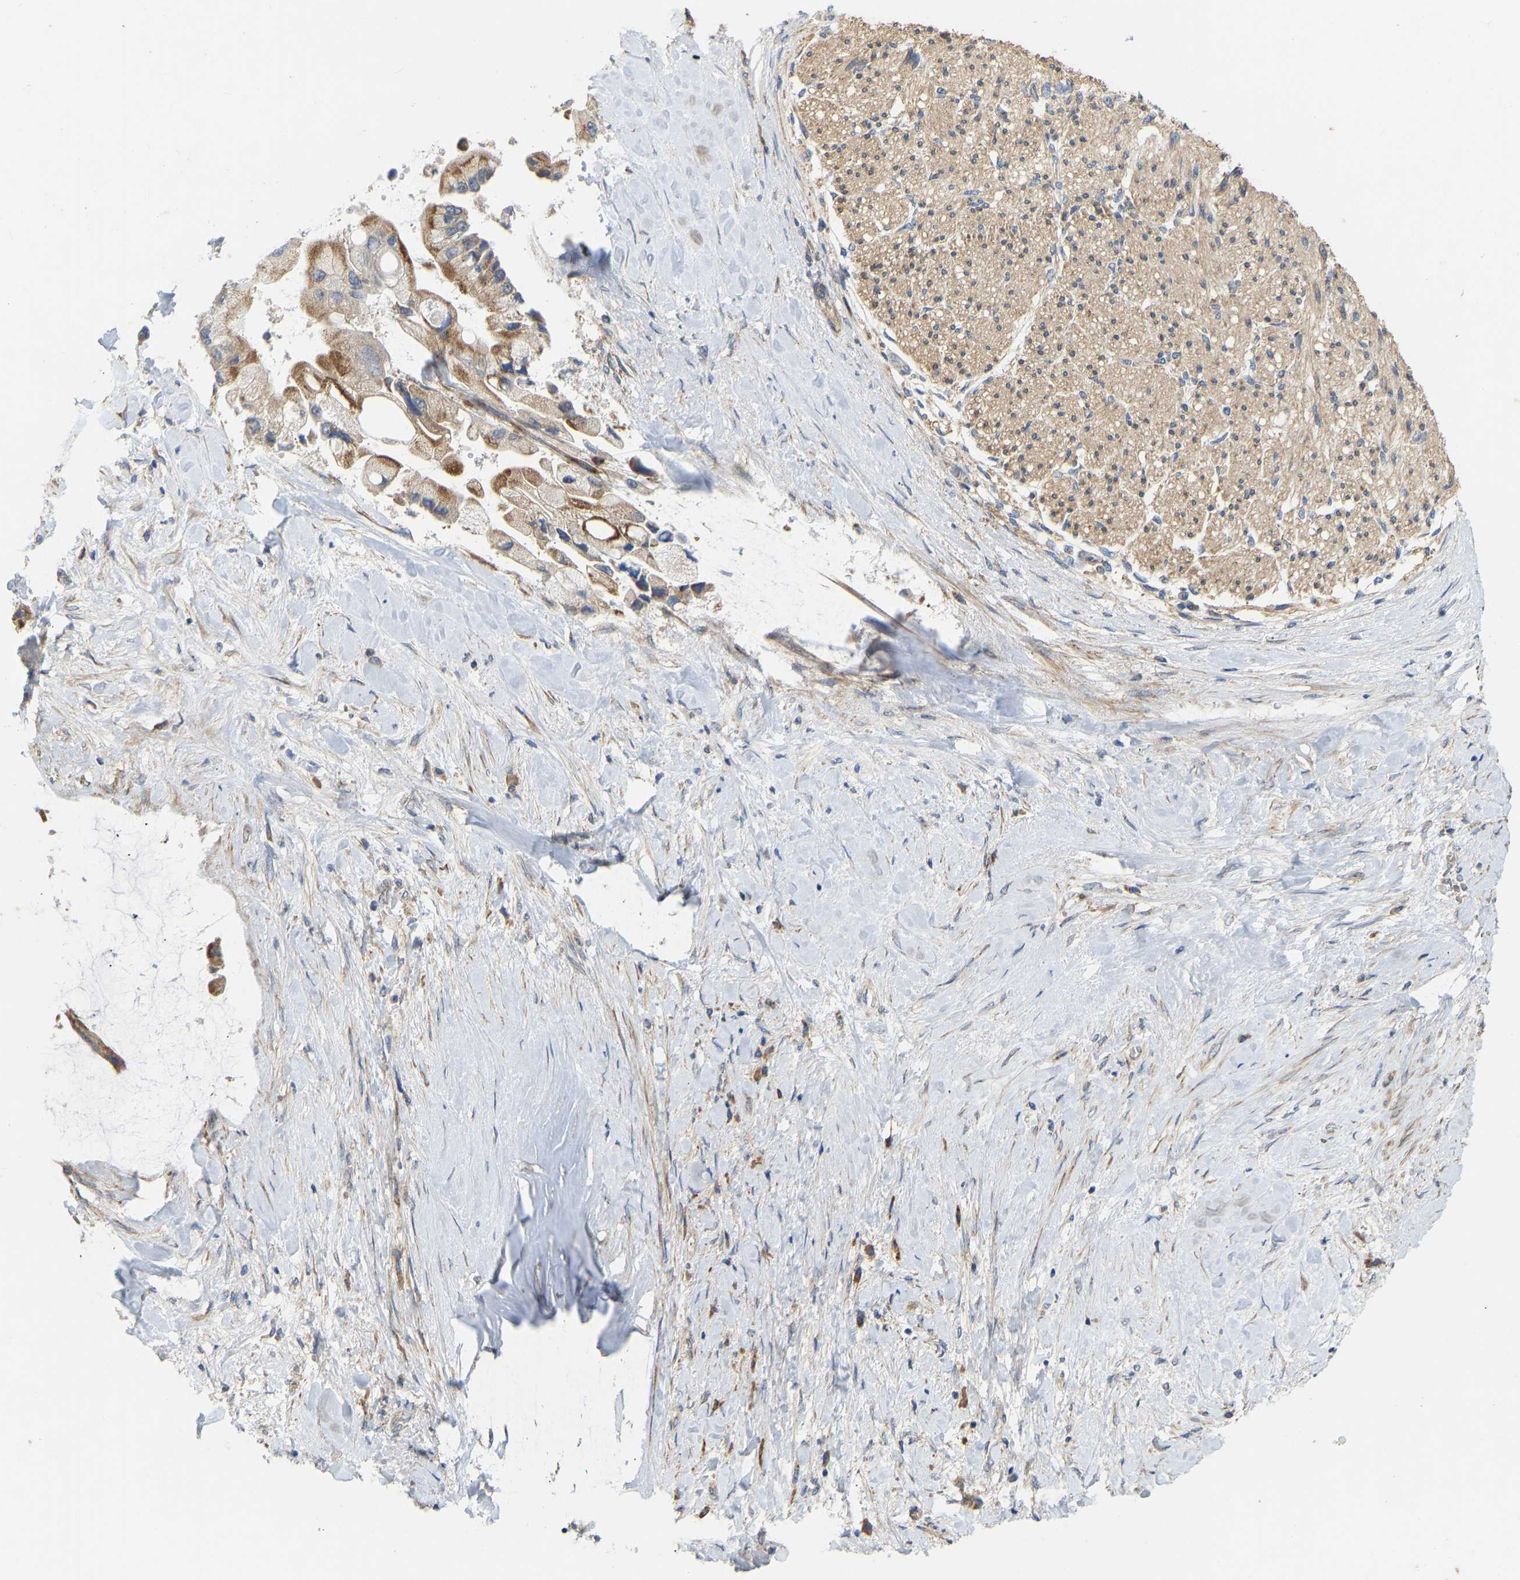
{"staining": {"intensity": "moderate", "quantity": ">75%", "location": "cytoplasmic/membranous"}, "tissue": "liver cancer", "cell_type": "Tumor cells", "image_type": "cancer", "snomed": [{"axis": "morphology", "description": "Cholangiocarcinoma"}, {"axis": "topography", "description": "Liver"}], "caption": "This histopathology image displays IHC staining of human liver cholangiocarcinoma, with medium moderate cytoplasmic/membranous positivity in approximately >75% of tumor cells.", "gene": "HACD2", "patient": {"sex": "male", "age": 50}}